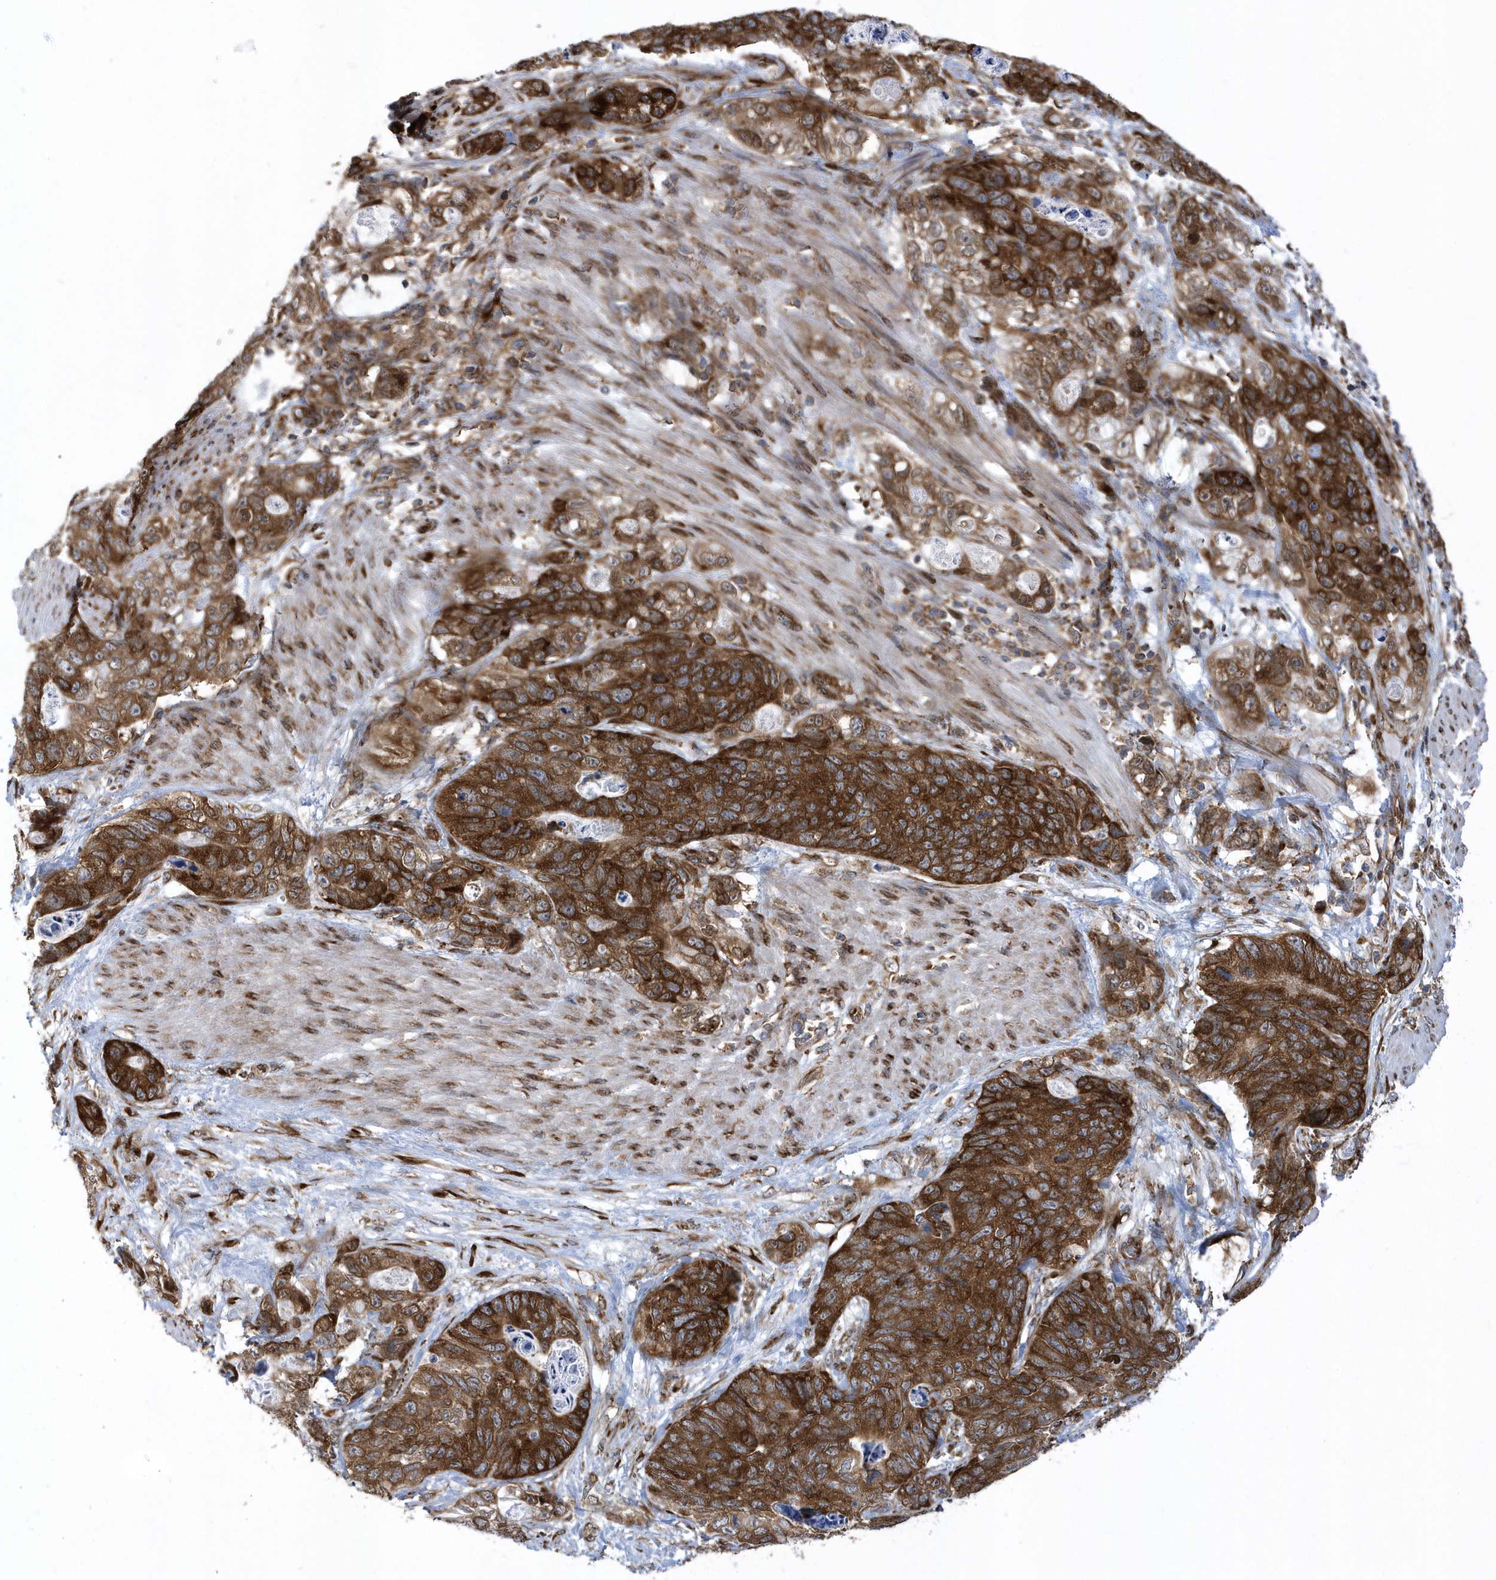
{"staining": {"intensity": "strong", "quantity": ">75%", "location": "cytoplasmic/membranous"}, "tissue": "stomach cancer", "cell_type": "Tumor cells", "image_type": "cancer", "snomed": [{"axis": "morphology", "description": "Normal tissue, NOS"}, {"axis": "morphology", "description": "Adenocarcinoma, NOS"}, {"axis": "topography", "description": "Stomach"}], "caption": "High-magnification brightfield microscopy of stomach cancer stained with DAB (3,3'-diaminobenzidine) (brown) and counterstained with hematoxylin (blue). tumor cells exhibit strong cytoplasmic/membranous staining is identified in about>75% of cells.", "gene": "PHF1", "patient": {"sex": "female", "age": 89}}